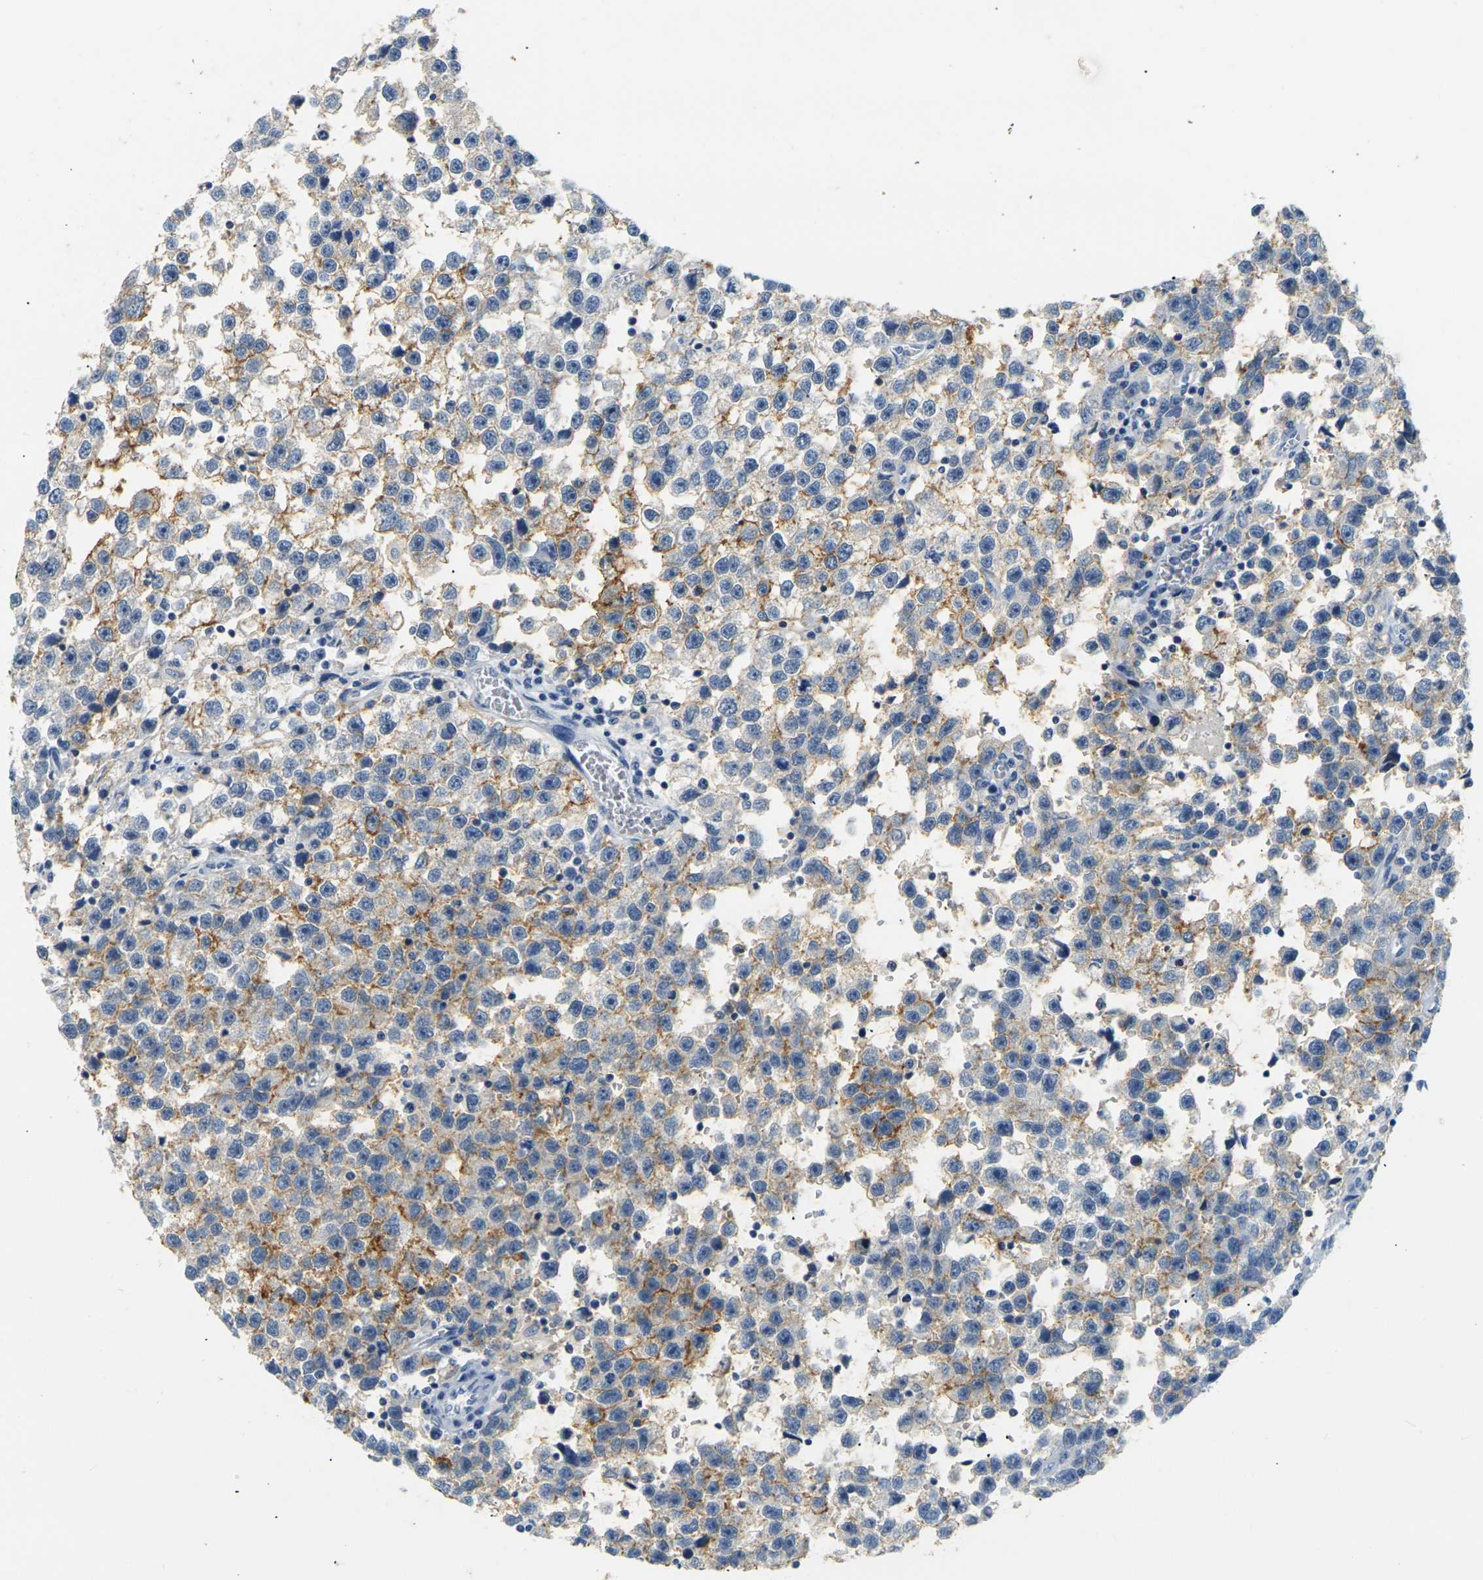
{"staining": {"intensity": "moderate", "quantity": "25%-75%", "location": "cytoplasmic/membranous"}, "tissue": "testis cancer", "cell_type": "Tumor cells", "image_type": "cancer", "snomed": [{"axis": "morphology", "description": "Seminoma, NOS"}, {"axis": "topography", "description": "Testis"}], "caption": "Testis seminoma was stained to show a protein in brown. There is medium levels of moderate cytoplasmic/membranous positivity in approximately 25%-75% of tumor cells.", "gene": "CLDN7", "patient": {"sex": "male", "age": 33}}